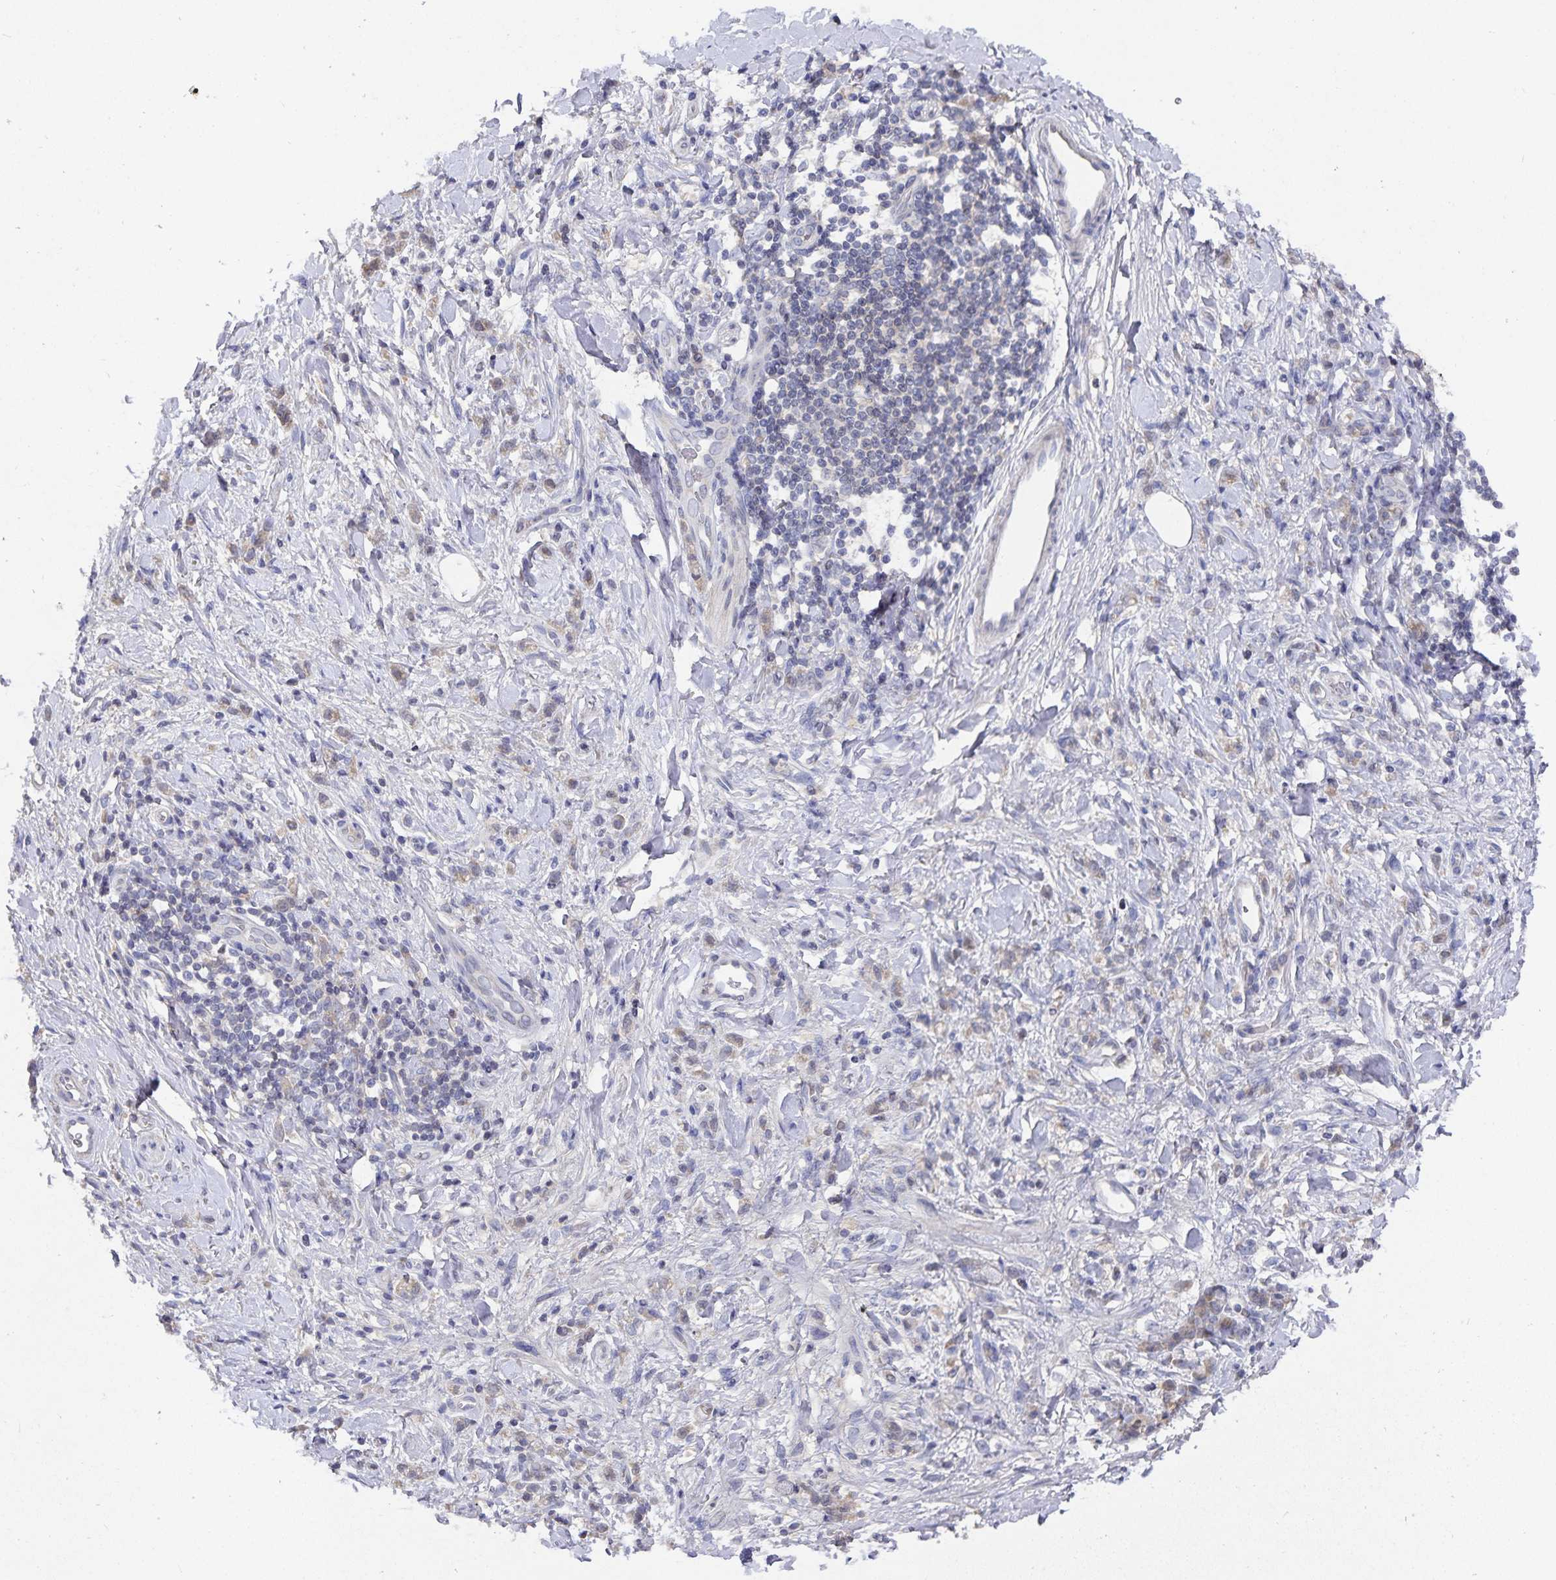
{"staining": {"intensity": "negative", "quantity": "none", "location": "none"}, "tissue": "stomach cancer", "cell_type": "Tumor cells", "image_type": "cancer", "snomed": [{"axis": "morphology", "description": "Adenocarcinoma, NOS"}, {"axis": "topography", "description": "Stomach"}], "caption": "Stomach adenocarcinoma was stained to show a protein in brown. There is no significant staining in tumor cells.", "gene": "HEPN1", "patient": {"sex": "male", "age": 77}}